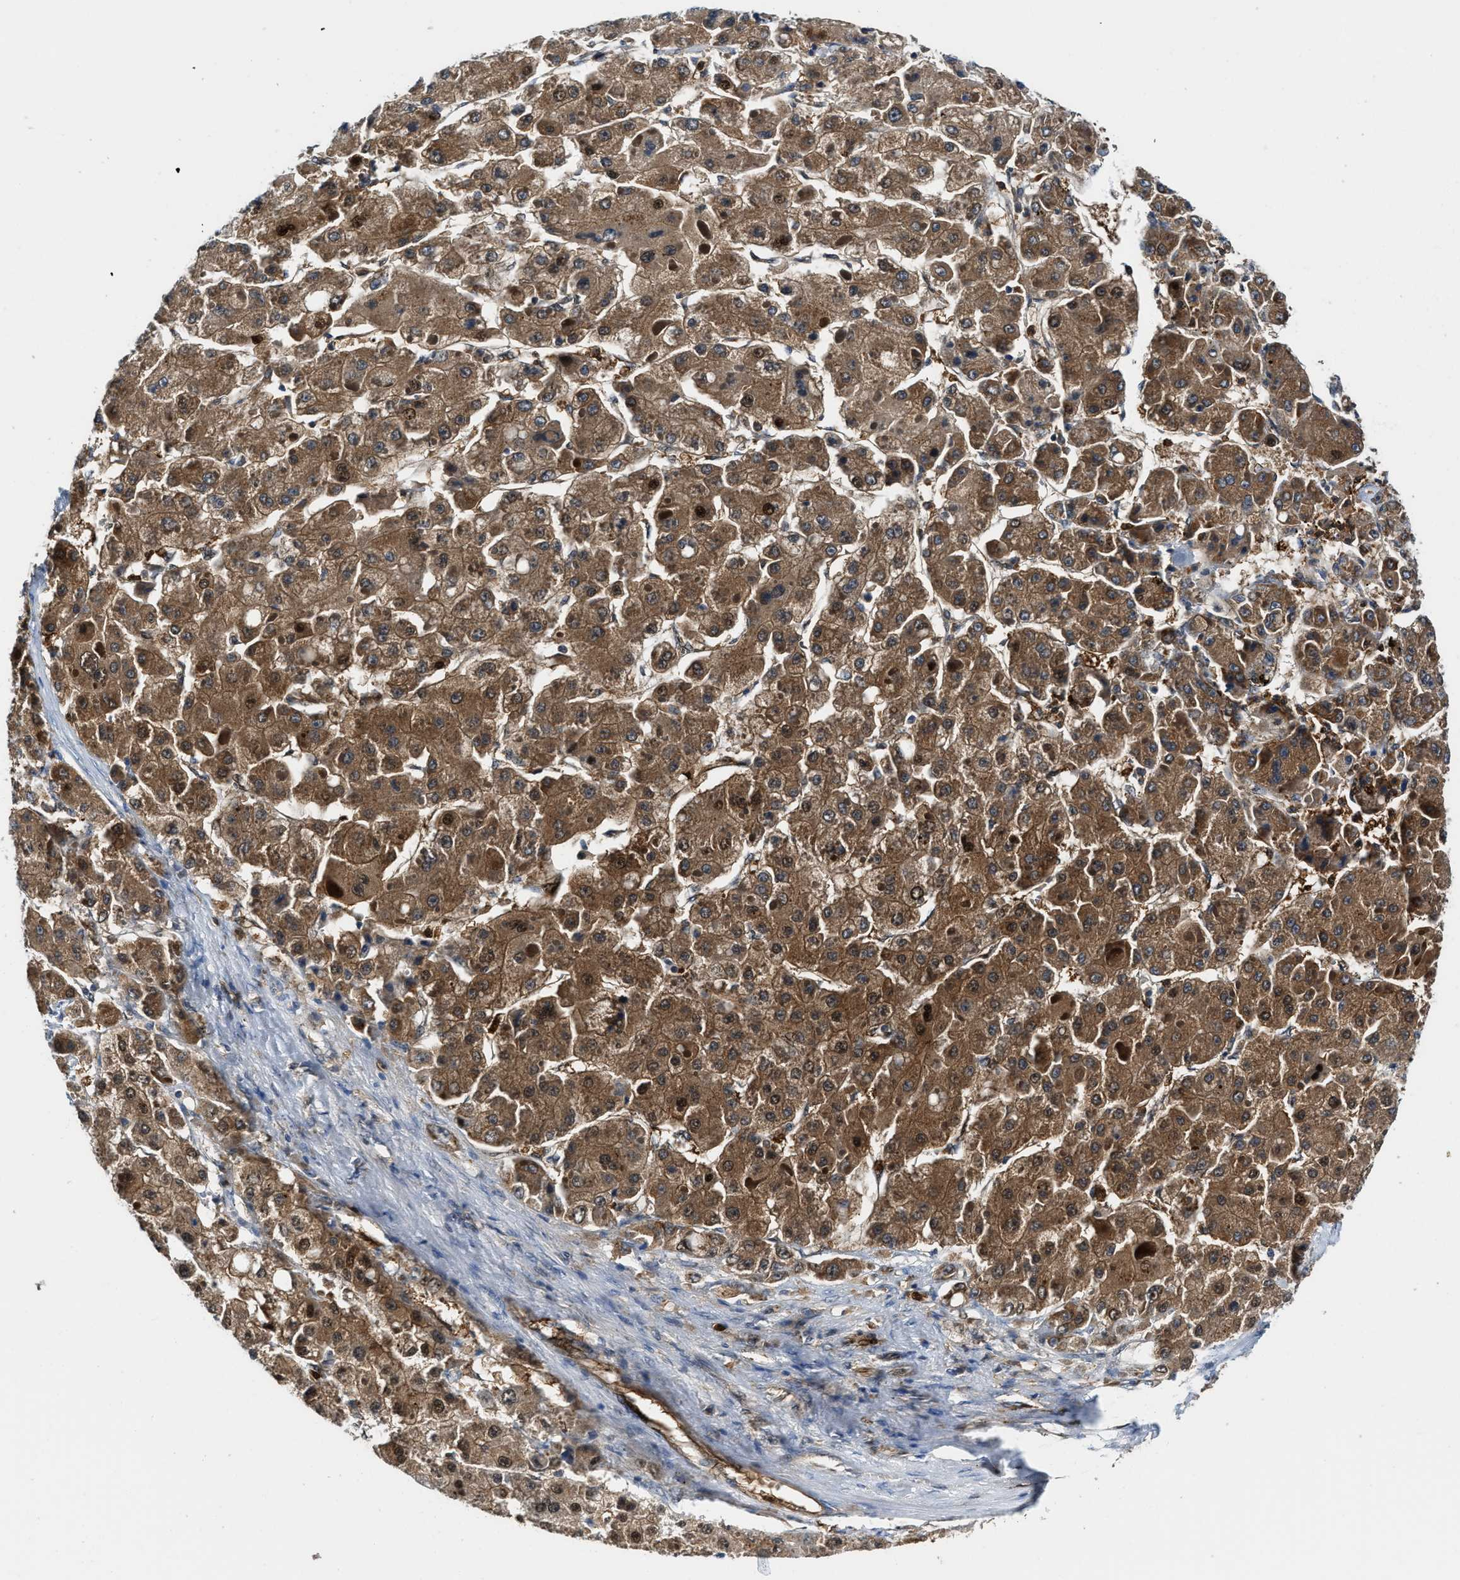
{"staining": {"intensity": "moderate", "quantity": ">75%", "location": "cytoplasmic/membranous"}, "tissue": "liver cancer", "cell_type": "Tumor cells", "image_type": "cancer", "snomed": [{"axis": "morphology", "description": "Carcinoma, Hepatocellular, NOS"}, {"axis": "topography", "description": "Liver"}], "caption": "Tumor cells demonstrate medium levels of moderate cytoplasmic/membranous positivity in approximately >75% of cells in human liver cancer (hepatocellular carcinoma).", "gene": "LTA4H", "patient": {"sex": "female", "age": 73}}